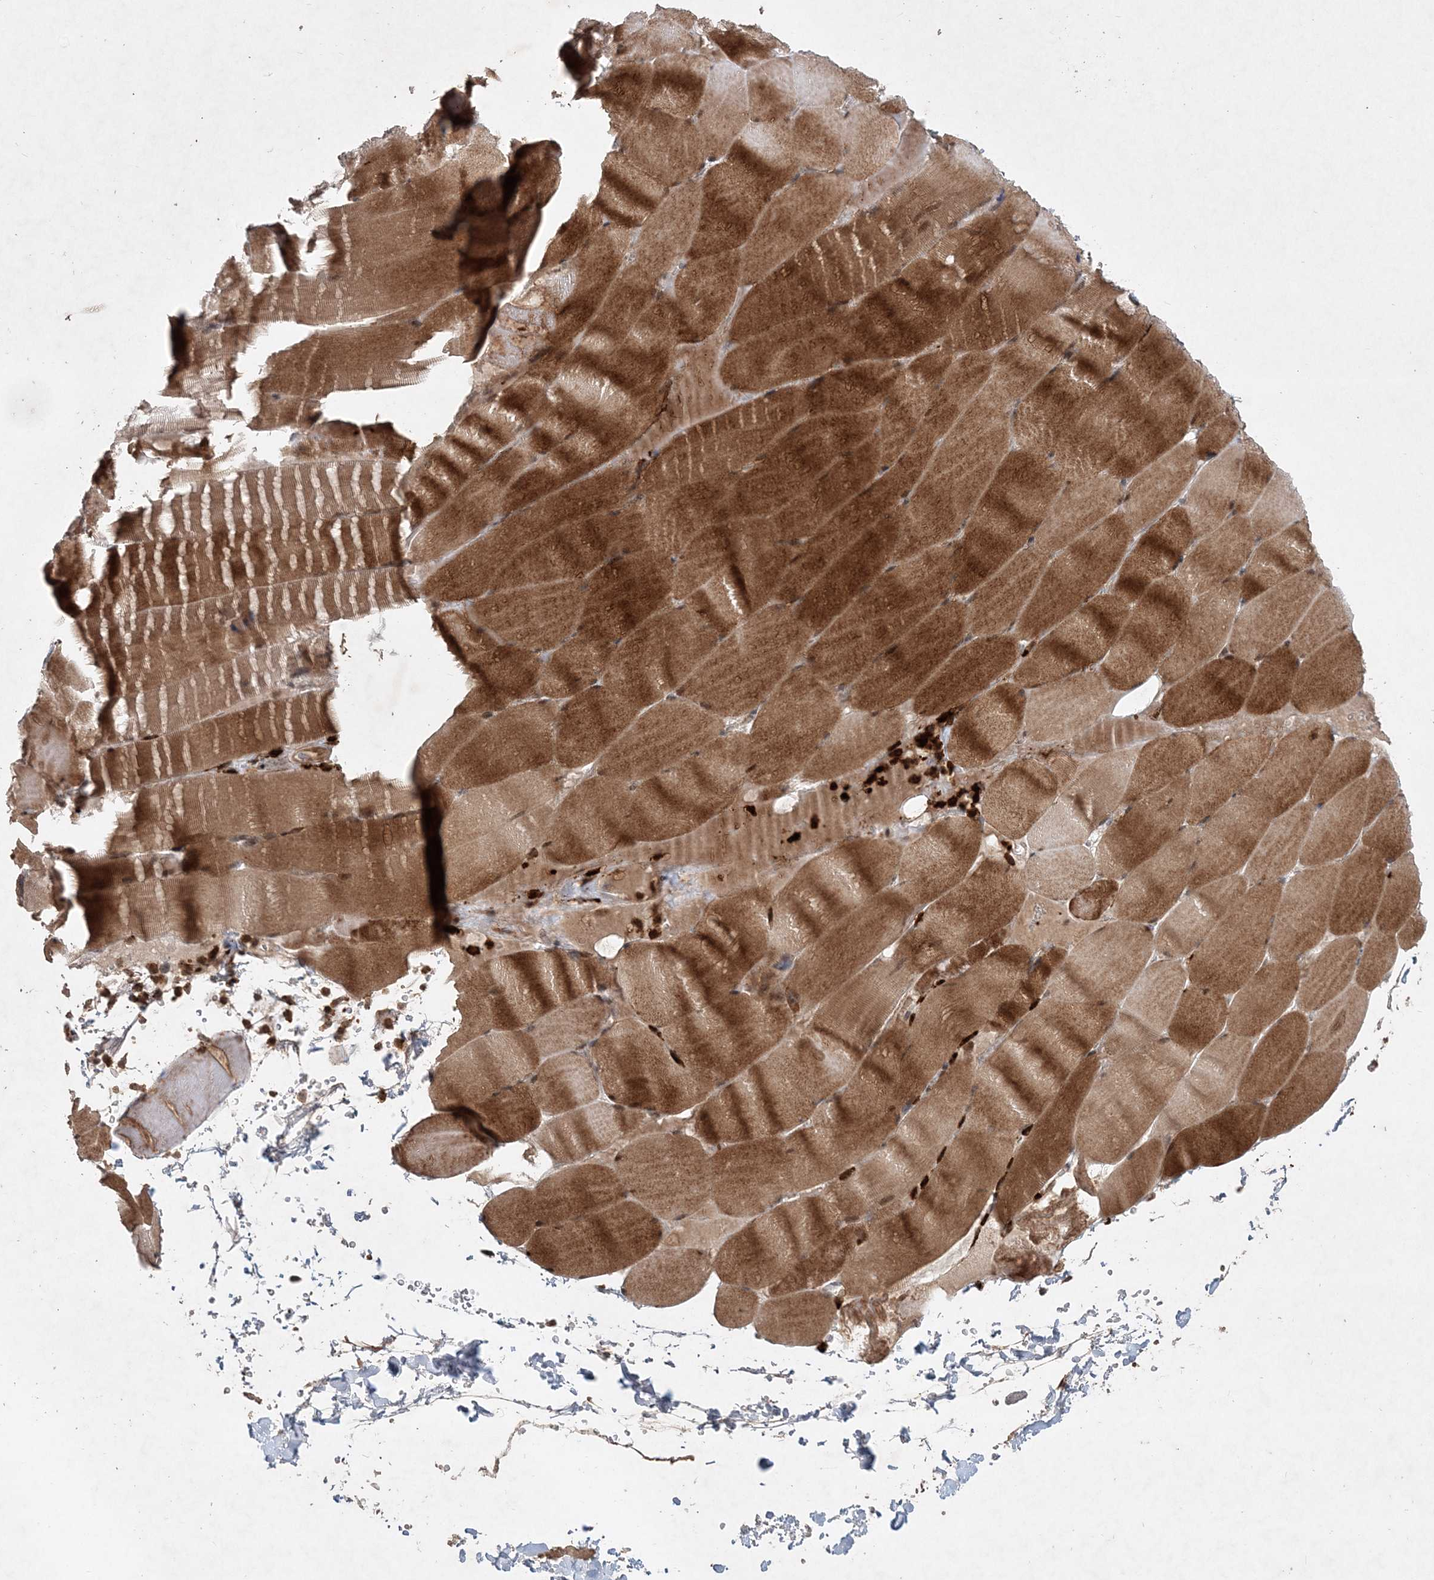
{"staining": {"intensity": "moderate", "quantity": ">75%", "location": "cytoplasmic/membranous,nuclear"}, "tissue": "skeletal muscle", "cell_type": "Myocytes", "image_type": "normal", "snomed": [{"axis": "morphology", "description": "Normal tissue, NOS"}, {"axis": "topography", "description": "Skeletal muscle"}], "caption": "This is a histology image of immunohistochemistry staining of normal skeletal muscle, which shows moderate expression in the cytoplasmic/membranous,nuclear of myocytes.", "gene": "UBR3", "patient": {"sex": "male", "age": 62}}